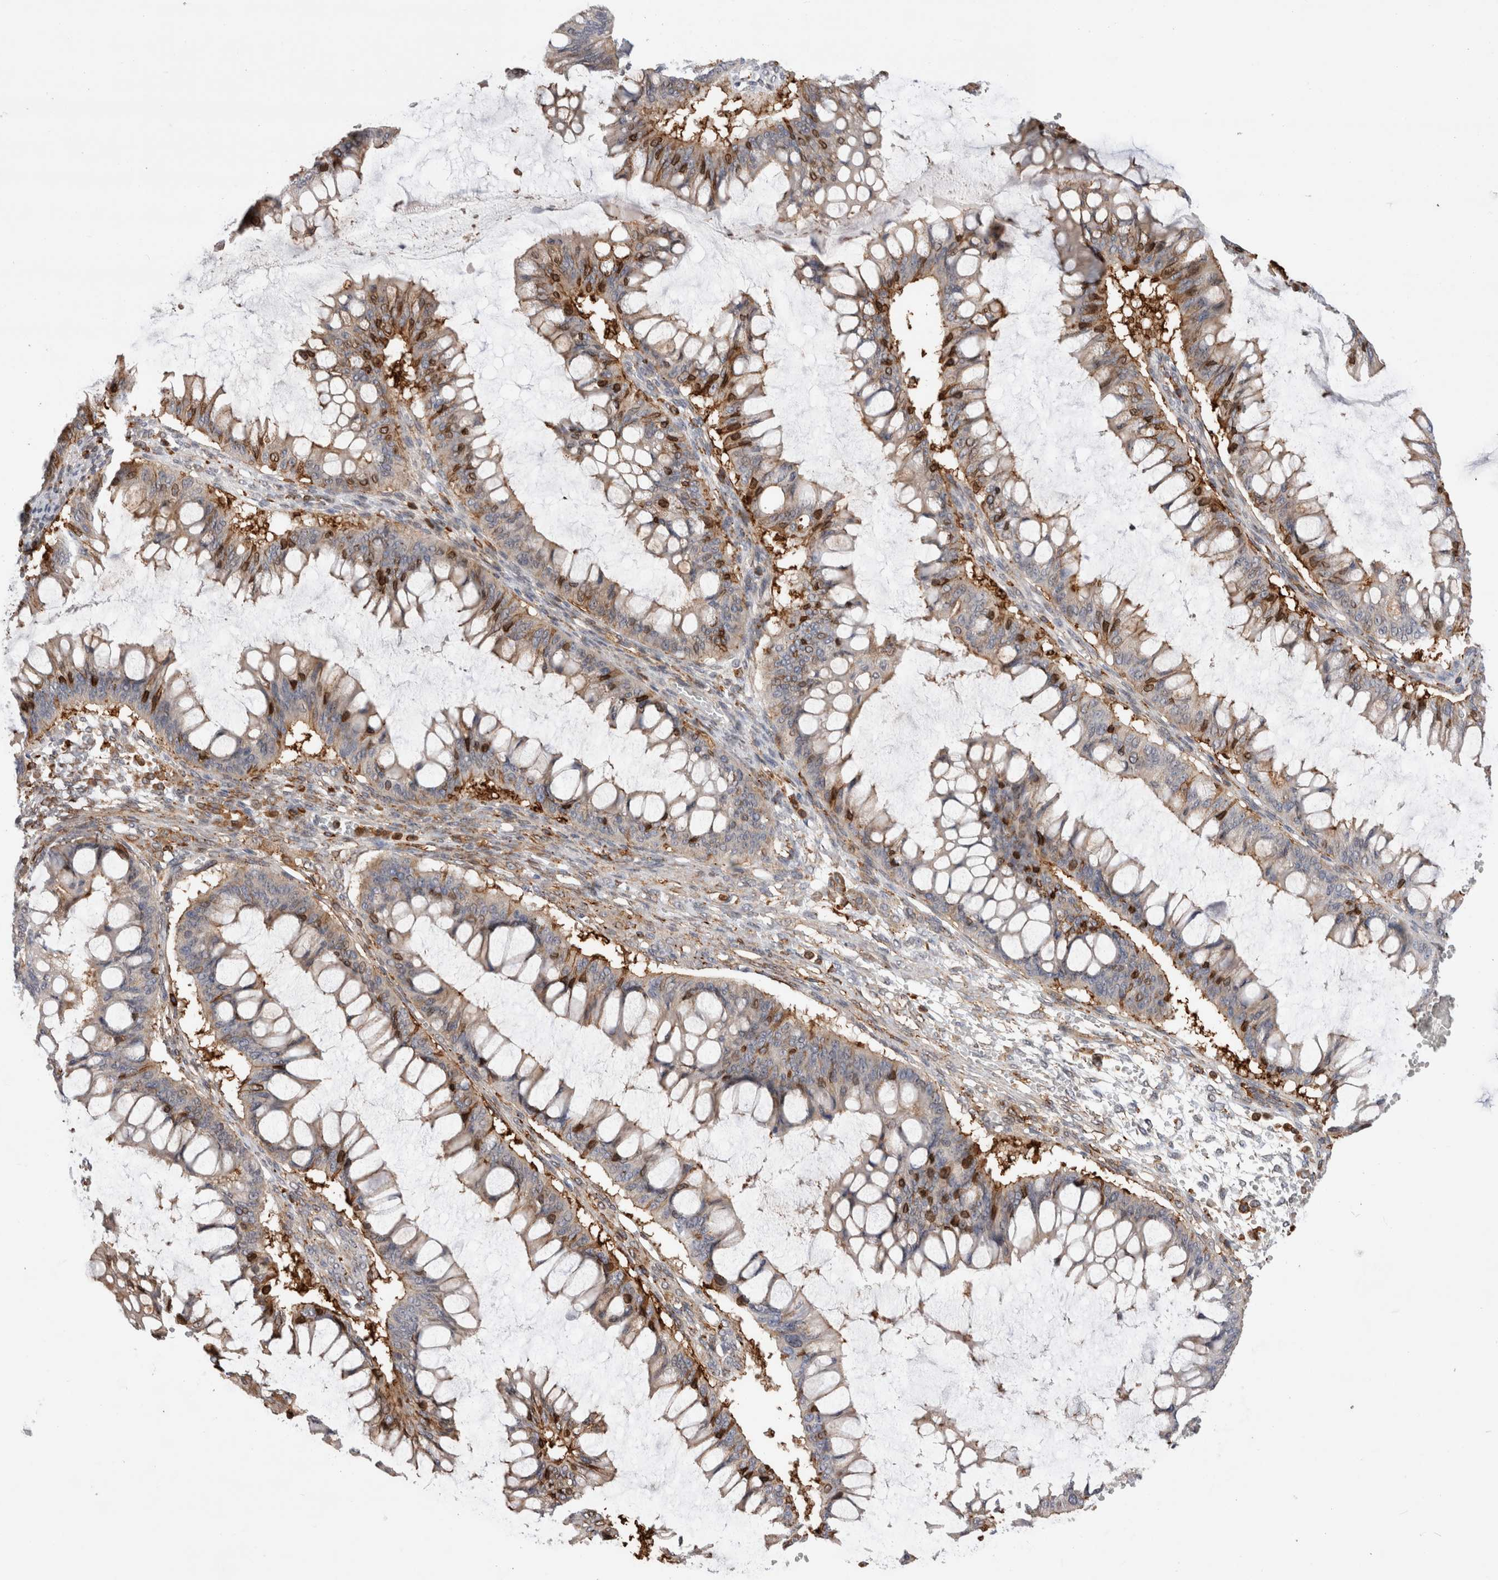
{"staining": {"intensity": "weak", "quantity": "<25%", "location": "cytoplasmic/membranous"}, "tissue": "ovarian cancer", "cell_type": "Tumor cells", "image_type": "cancer", "snomed": [{"axis": "morphology", "description": "Cystadenocarcinoma, mucinous, NOS"}, {"axis": "topography", "description": "Ovary"}], "caption": "This is an immunohistochemistry image of human mucinous cystadenocarcinoma (ovarian). There is no staining in tumor cells.", "gene": "CCDC88B", "patient": {"sex": "female", "age": 73}}